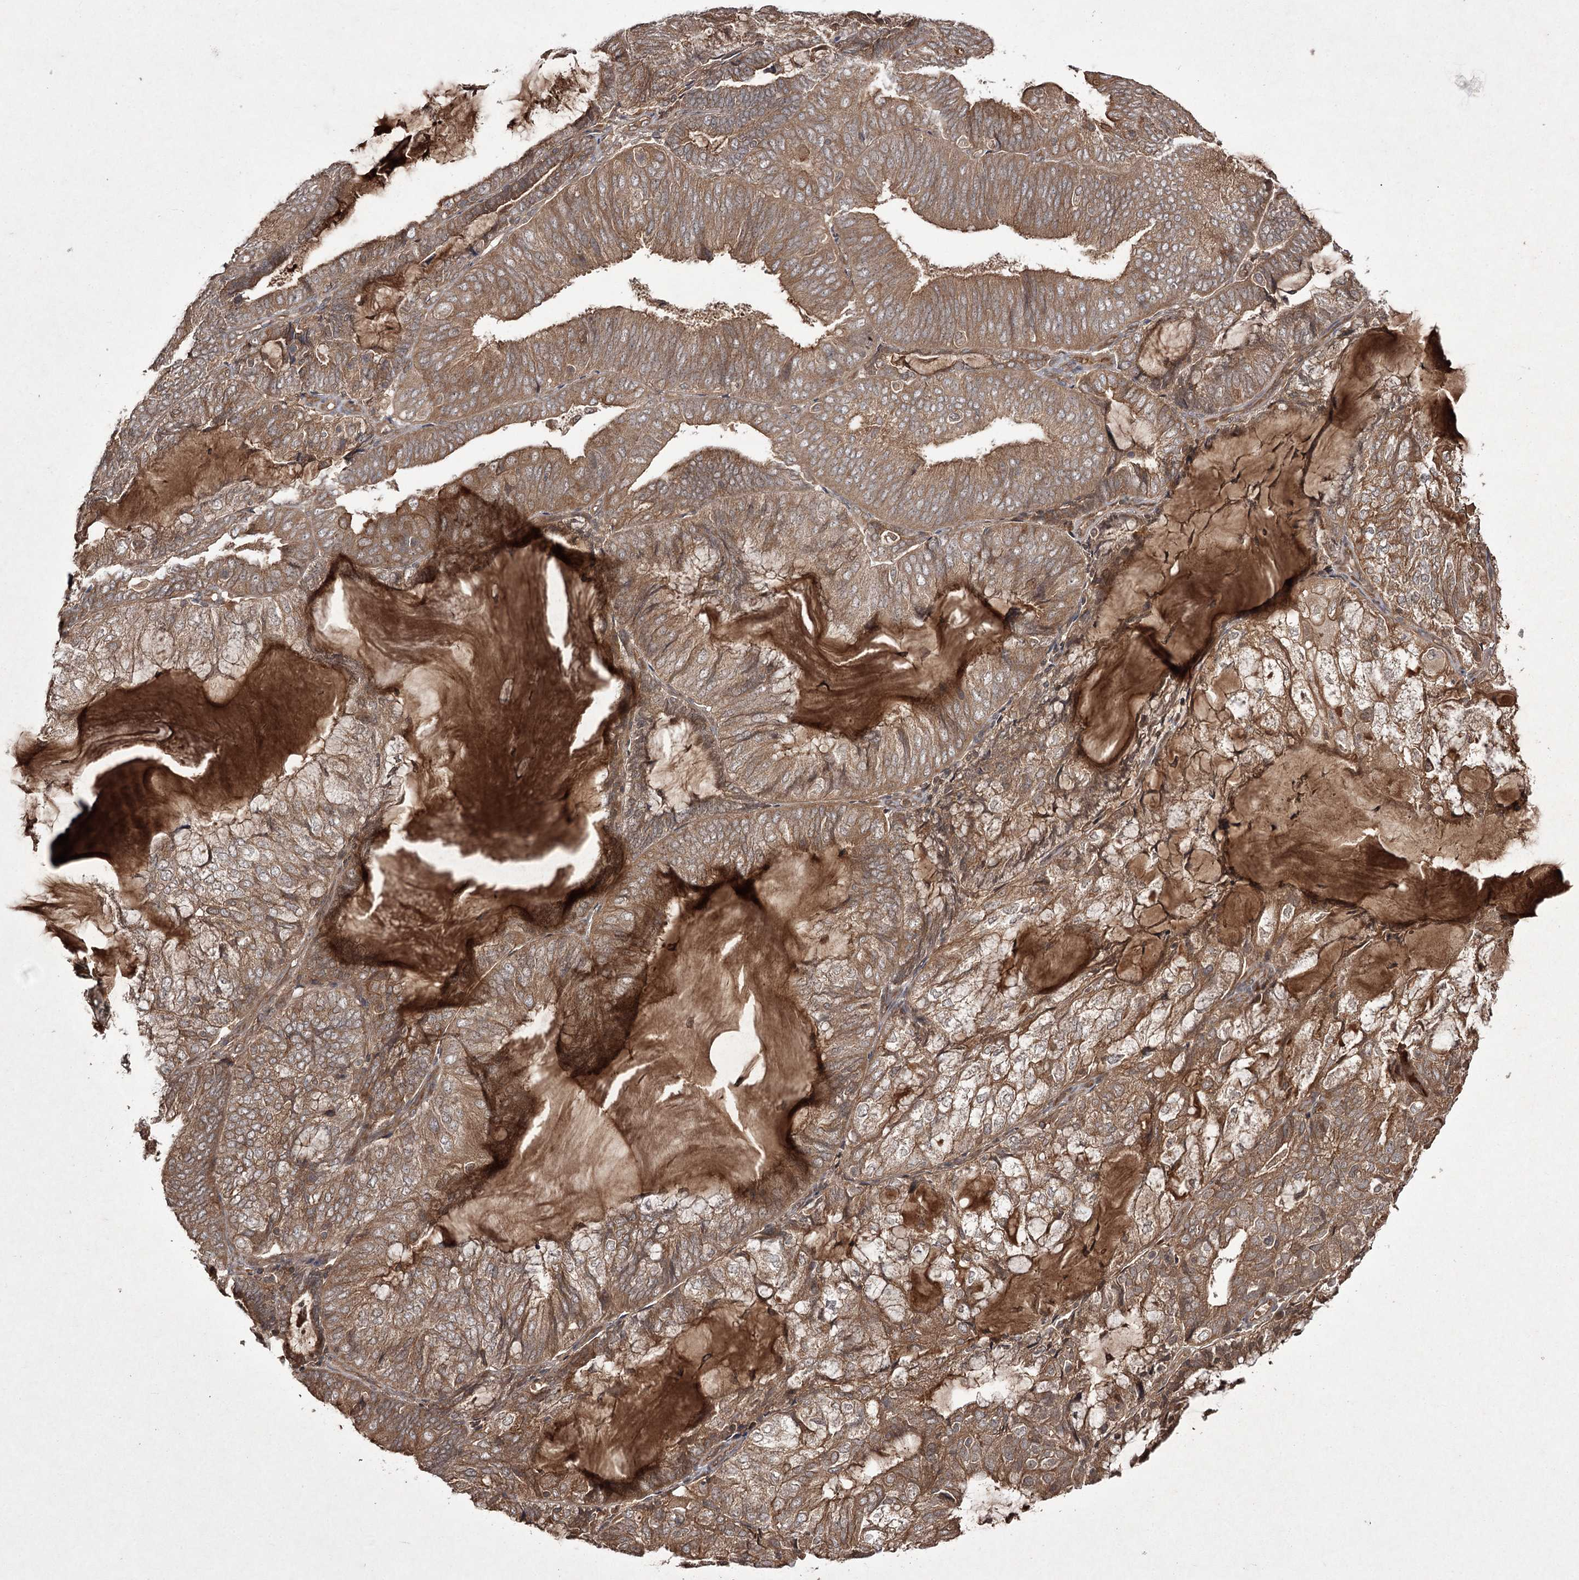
{"staining": {"intensity": "moderate", "quantity": ">75%", "location": "cytoplasmic/membranous"}, "tissue": "endometrial cancer", "cell_type": "Tumor cells", "image_type": "cancer", "snomed": [{"axis": "morphology", "description": "Adenocarcinoma, NOS"}, {"axis": "topography", "description": "Endometrium"}], "caption": "Immunohistochemical staining of human endometrial cancer (adenocarcinoma) exhibits moderate cytoplasmic/membranous protein expression in about >75% of tumor cells. (DAB (3,3'-diaminobenzidine) IHC, brown staining for protein, blue staining for nuclei).", "gene": "FANCL", "patient": {"sex": "female", "age": 81}}